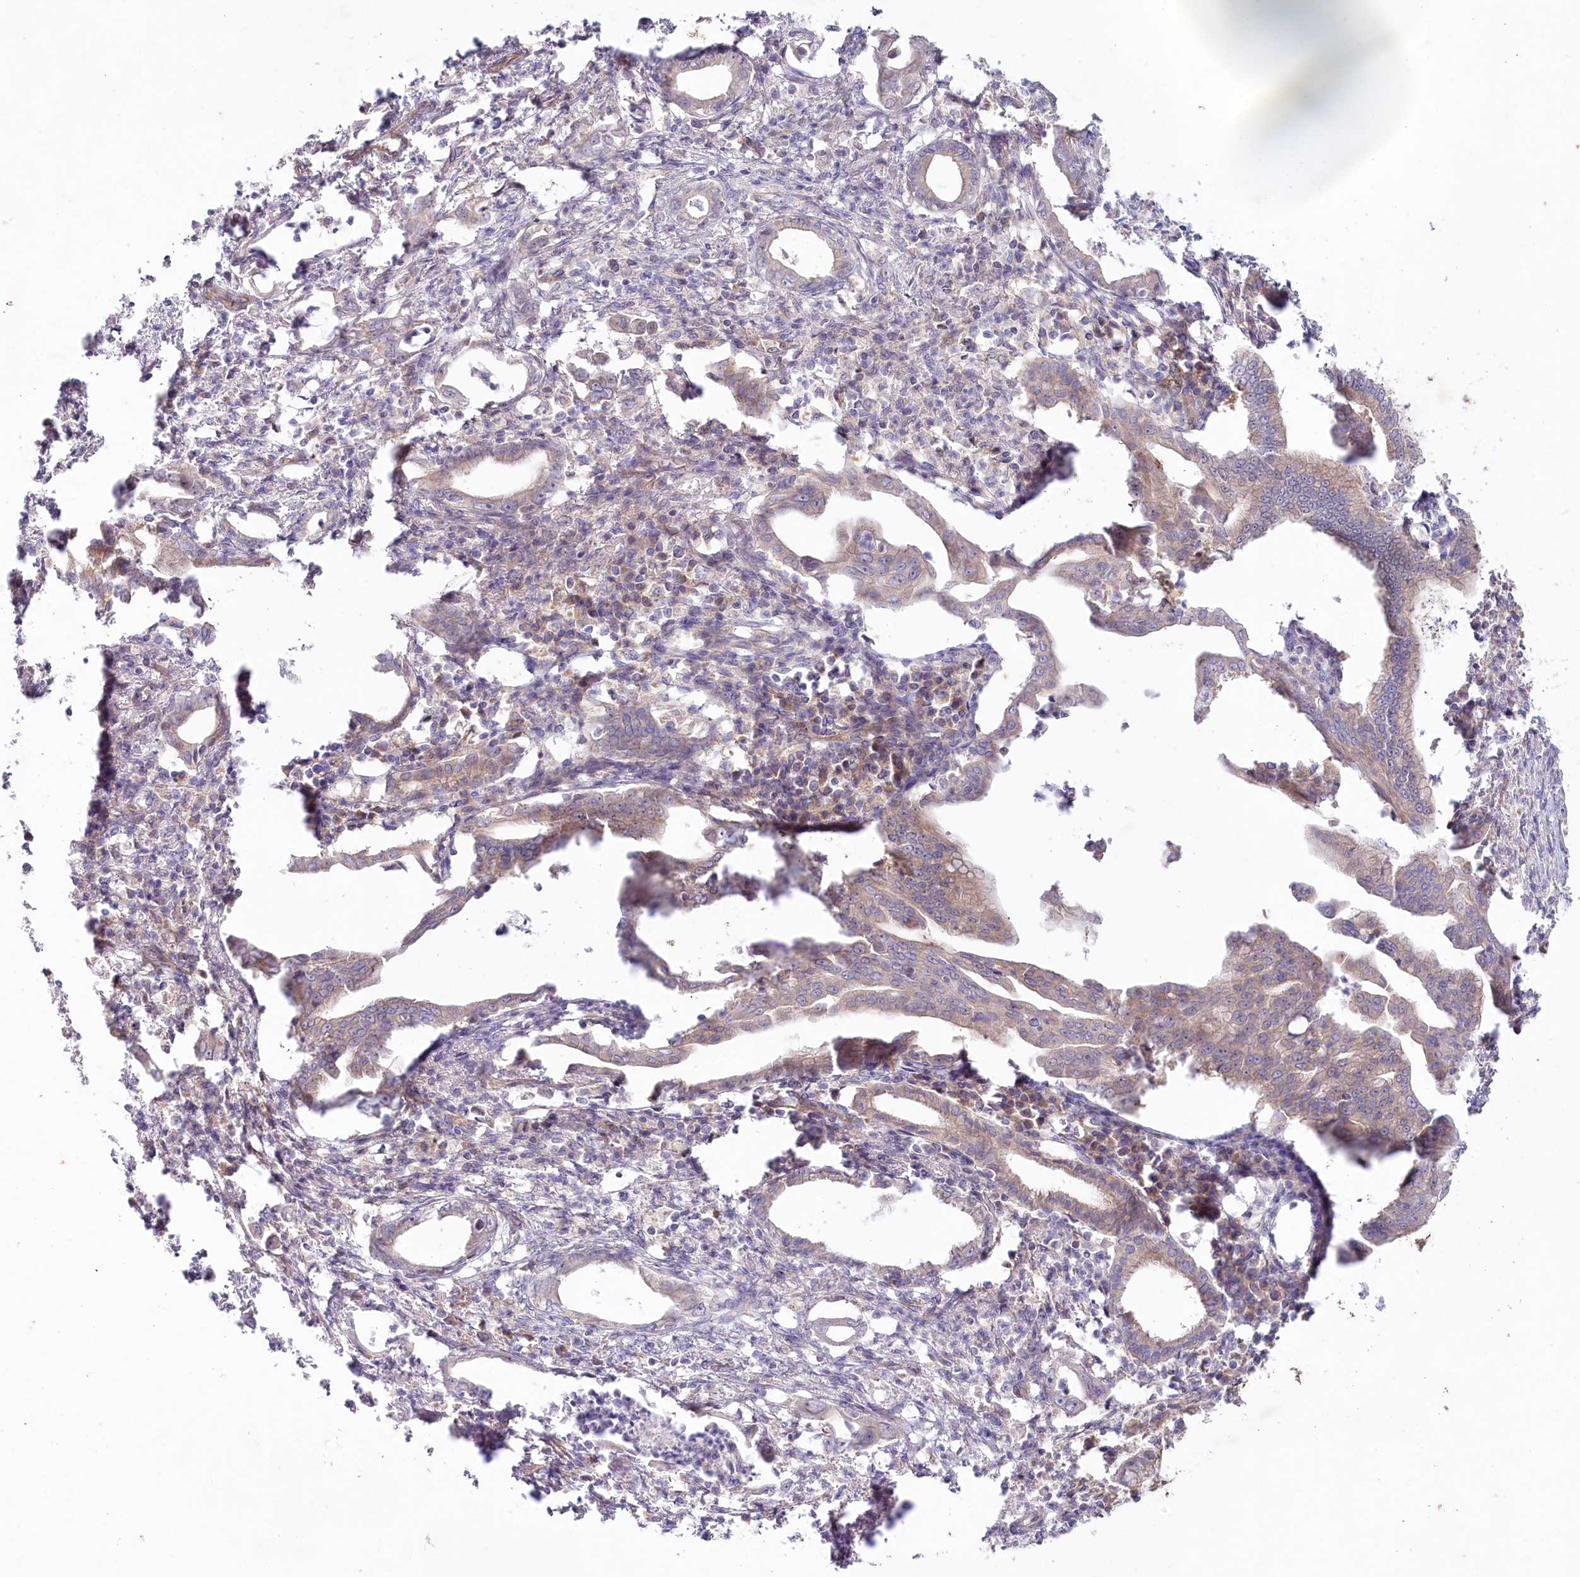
{"staining": {"intensity": "weak", "quantity": "<25%", "location": "cytoplasmic/membranous"}, "tissue": "pancreatic cancer", "cell_type": "Tumor cells", "image_type": "cancer", "snomed": [{"axis": "morphology", "description": "Adenocarcinoma, NOS"}, {"axis": "topography", "description": "Pancreas"}], "caption": "Tumor cells show no significant staining in pancreatic cancer.", "gene": "TNIP1", "patient": {"sex": "female", "age": 55}}